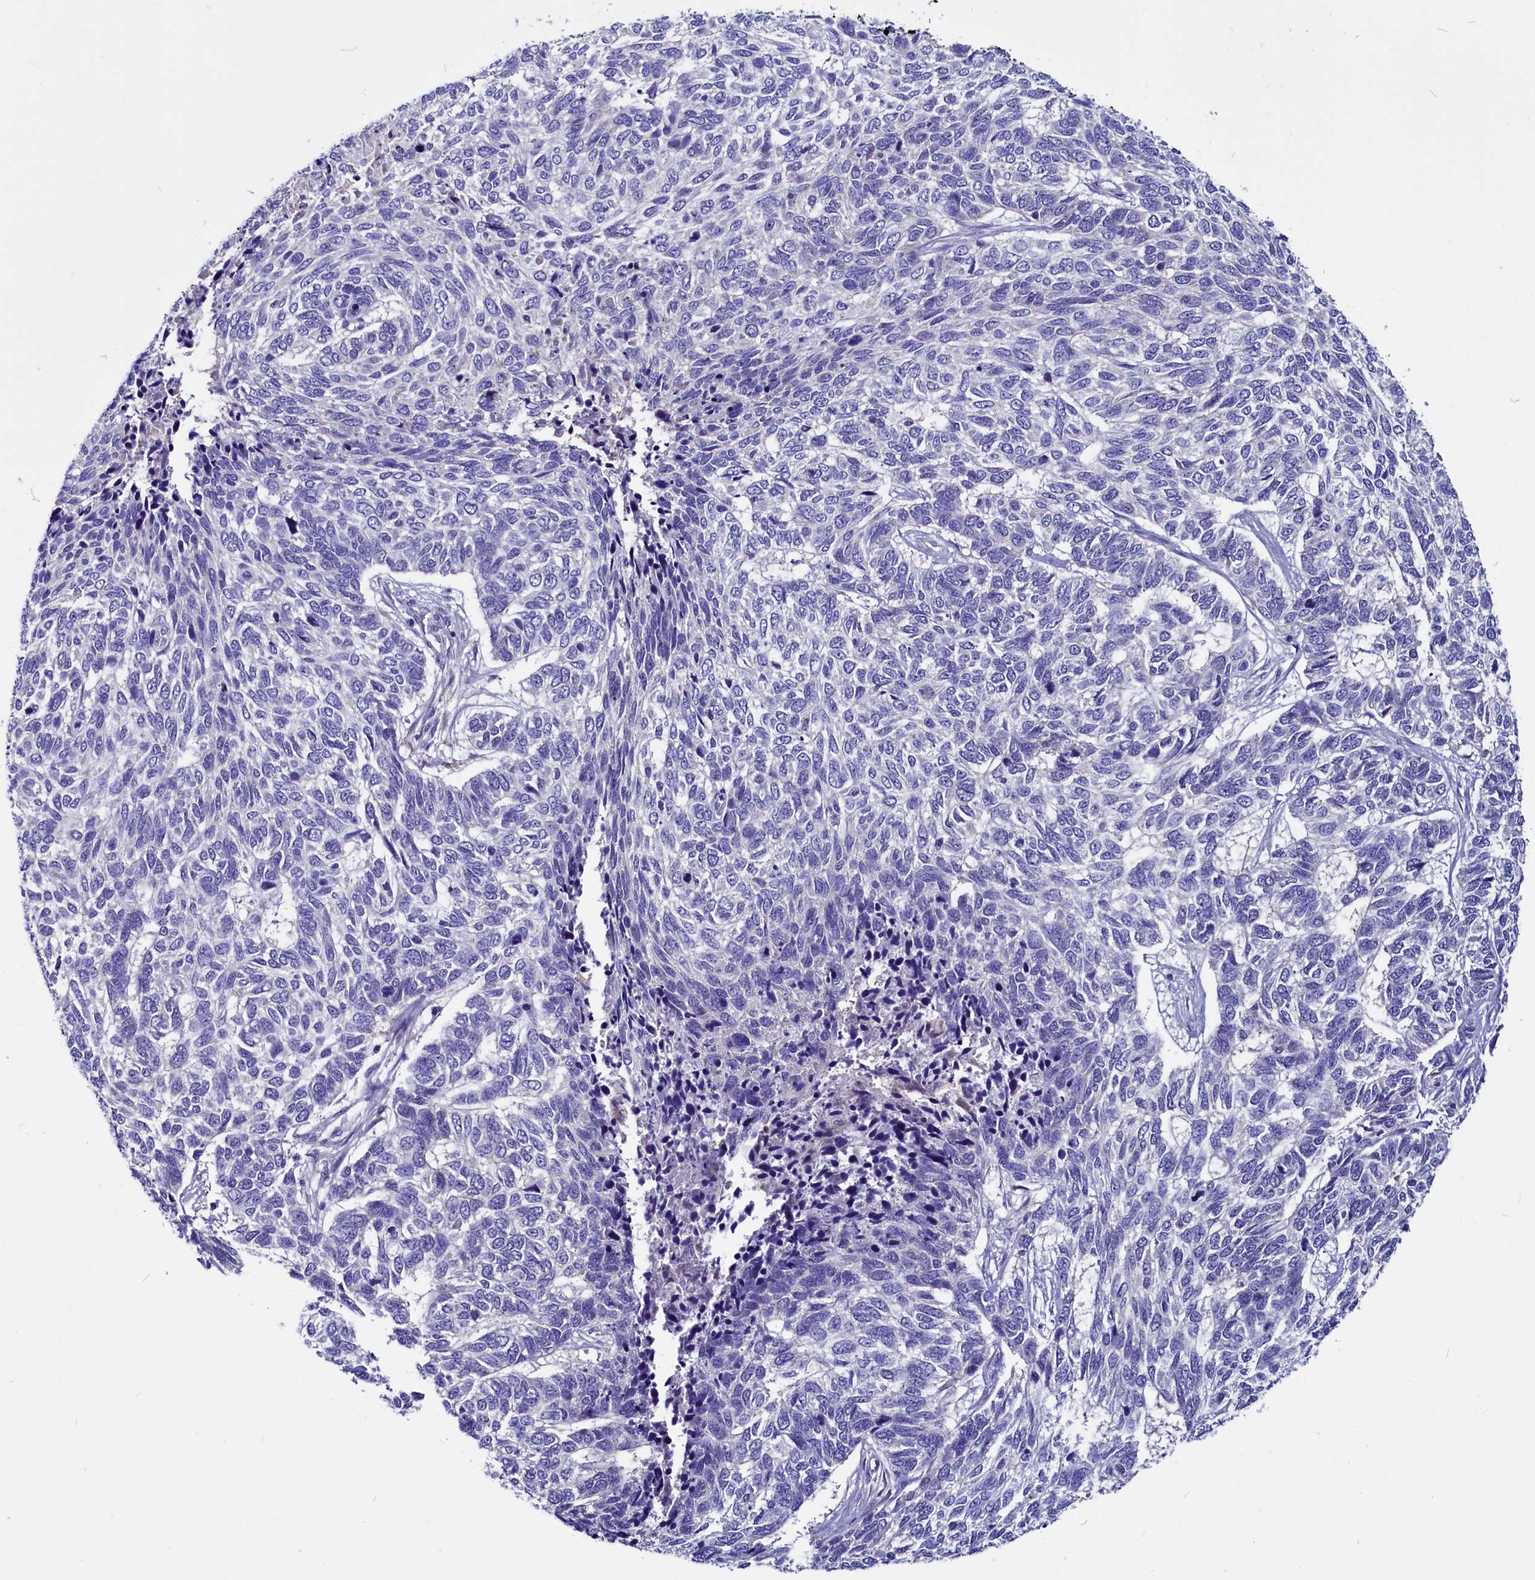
{"staining": {"intensity": "negative", "quantity": "none", "location": "none"}, "tissue": "skin cancer", "cell_type": "Tumor cells", "image_type": "cancer", "snomed": [{"axis": "morphology", "description": "Basal cell carcinoma"}, {"axis": "topography", "description": "Skin"}], "caption": "Skin cancer was stained to show a protein in brown. There is no significant positivity in tumor cells.", "gene": "CCBE1", "patient": {"sex": "female", "age": 65}}